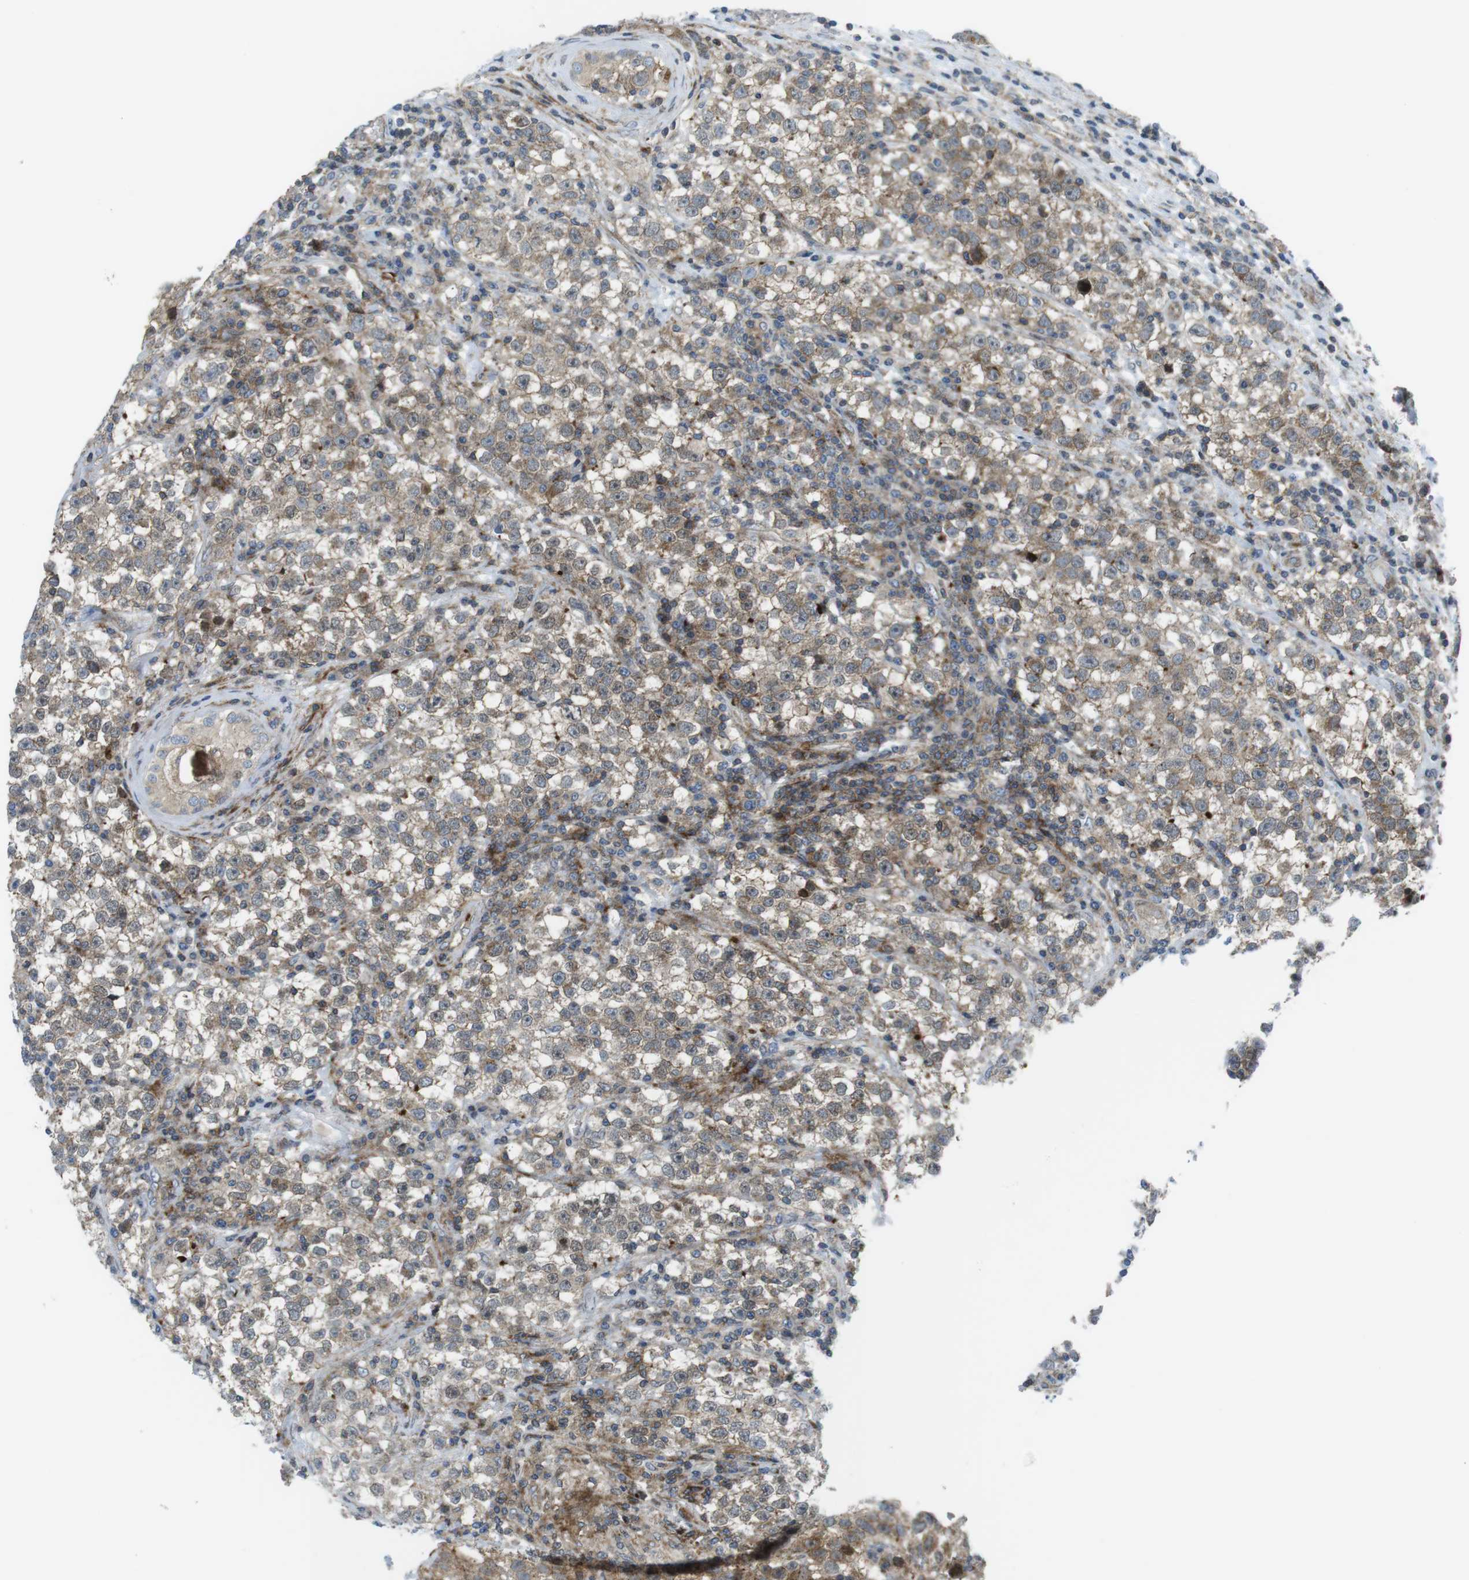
{"staining": {"intensity": "weak", "quantity": "25%-75%", "location": "cytoplasmic/membranous"}, "tissue": "testis cancer", "cell_type": "Tumor cells", "image_type": "cancer", "snomed": [{"axis": "morphology", "description": "Seminoma, NOS"}, {"axis": "topography", "description": "Testis"}], "caption": "This photomicrograph displays testis cancer stained with IHC to label a protein in brown. The cytoplasmic/membranous of tumor cells show weak positivity for the protein. Nuclei are counter-stained blue.", "gene": "CUL7", "patient": {"sex": "male", "age": 22}}